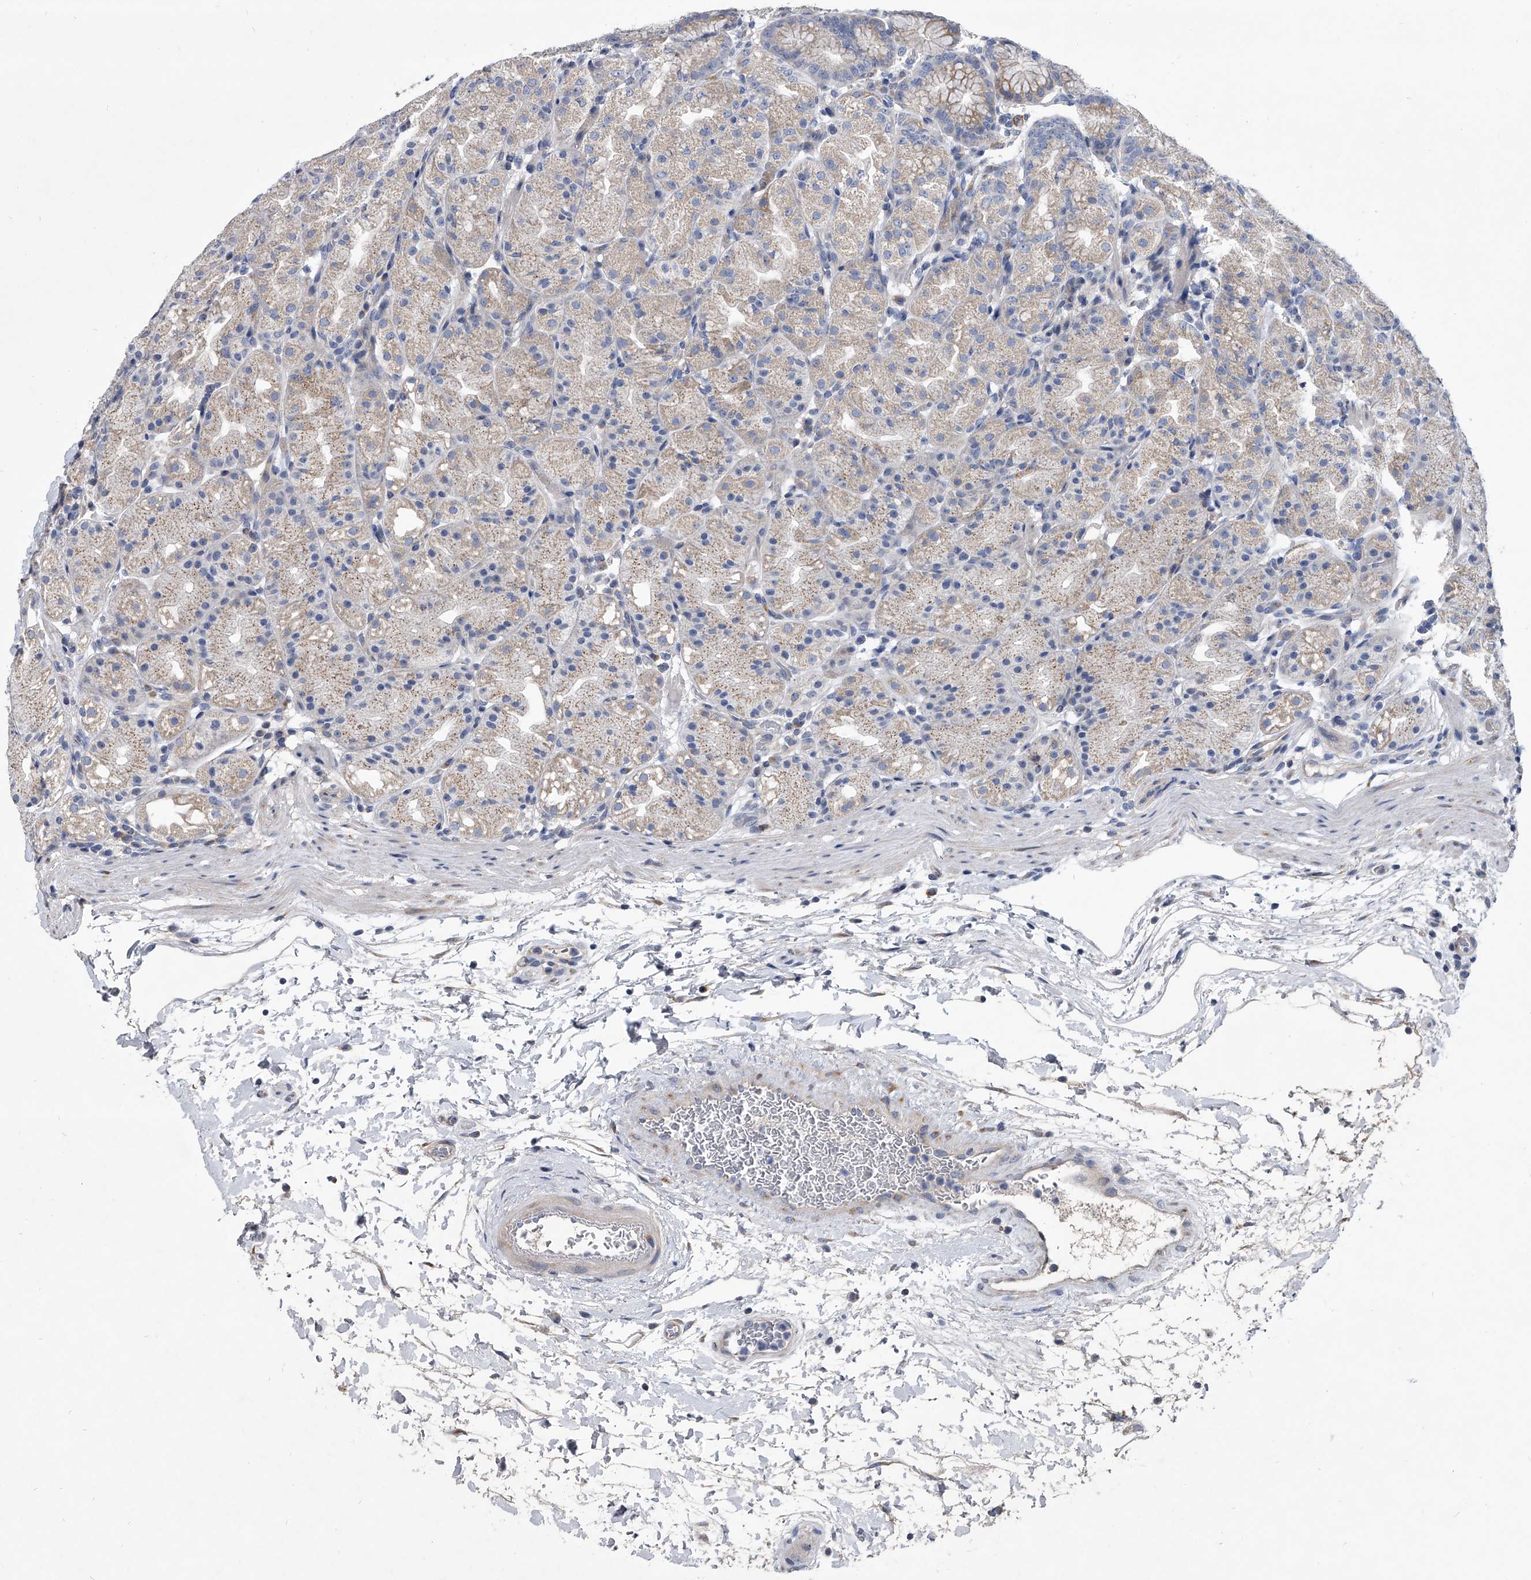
{"staining": {"intensity": "weak", "quantity": "25%-75%", "location": "cytoplasmic/membranous"}, "tissue": "stomach", "cell_type": "Glandular cells", "image_type": "normal", "snomed": [{"axis": "morphology", "description": "Normal tissue, NOS"}, {"axis": "topography", "description": "Stomach, upper"}], "caption": "High-magnification brightfield microscopy of benign stomach stained with DAB (brown) and counterstained with hematoxylin (blue). glandular cells exhibit weak cytoplasmic/membranous positivity is seen in approximately25%-75% of cells.", "gene": "SPP1", "patient": {"sex": "male", "age": 48}}